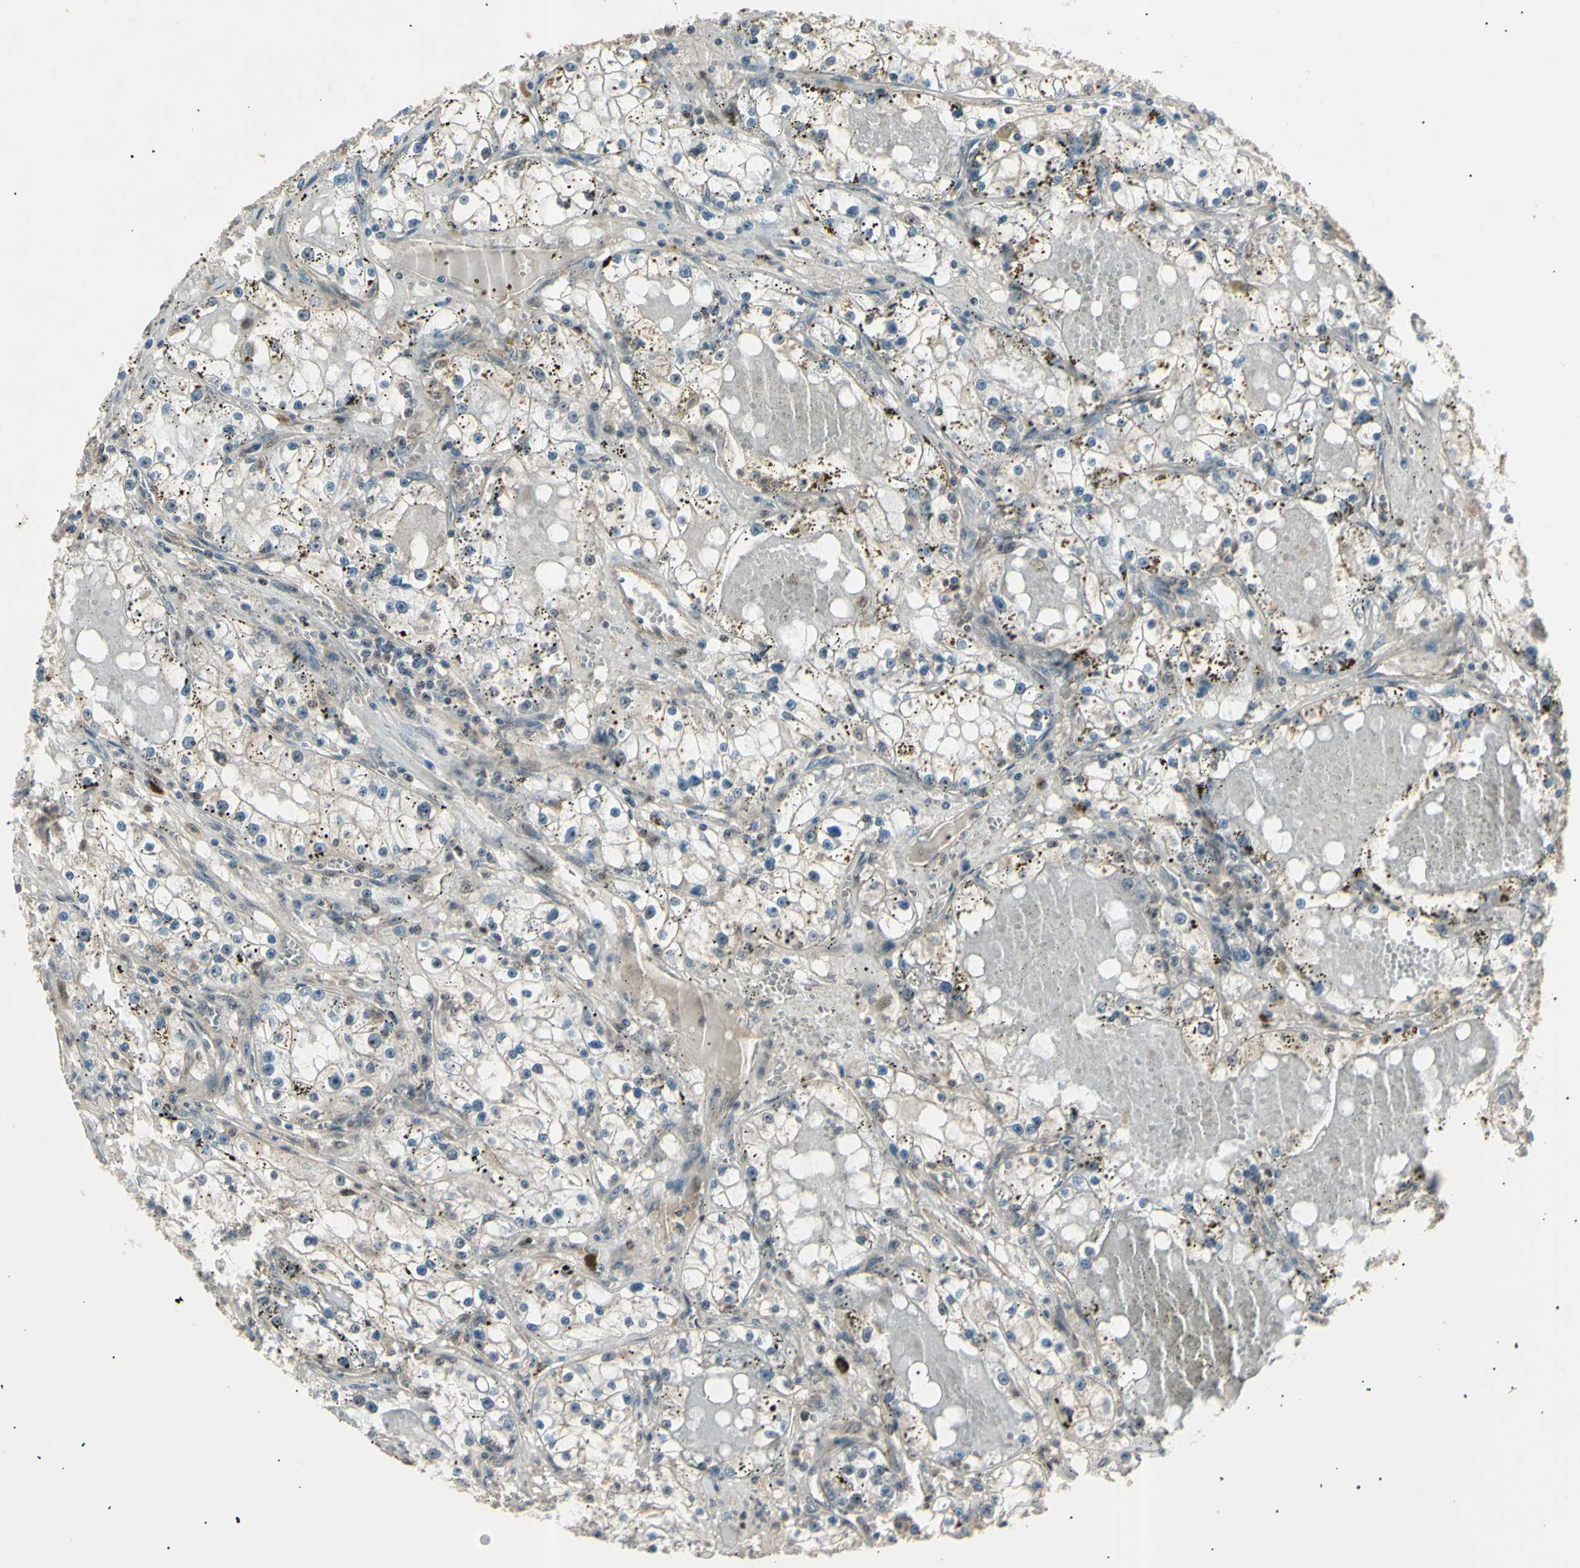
{"staining": {"intensity": "negative", "quantity": "none", "location": "none"}, "tissue": "renal cancer", "cell_type": "Tumor cells", "image_type": "cancer", "snomed": [{"axis": "morphology", "description": "Adenocarcinoma, NOS"}, {"axis": "topography", "description": "Kidney"}], "caption": "Photomicrograph shows no protein expression in tumor cells of renal adenocarcinoma tissue.", "gene": "NUAK2", "patient": {"sex": "male", "age": 56}}